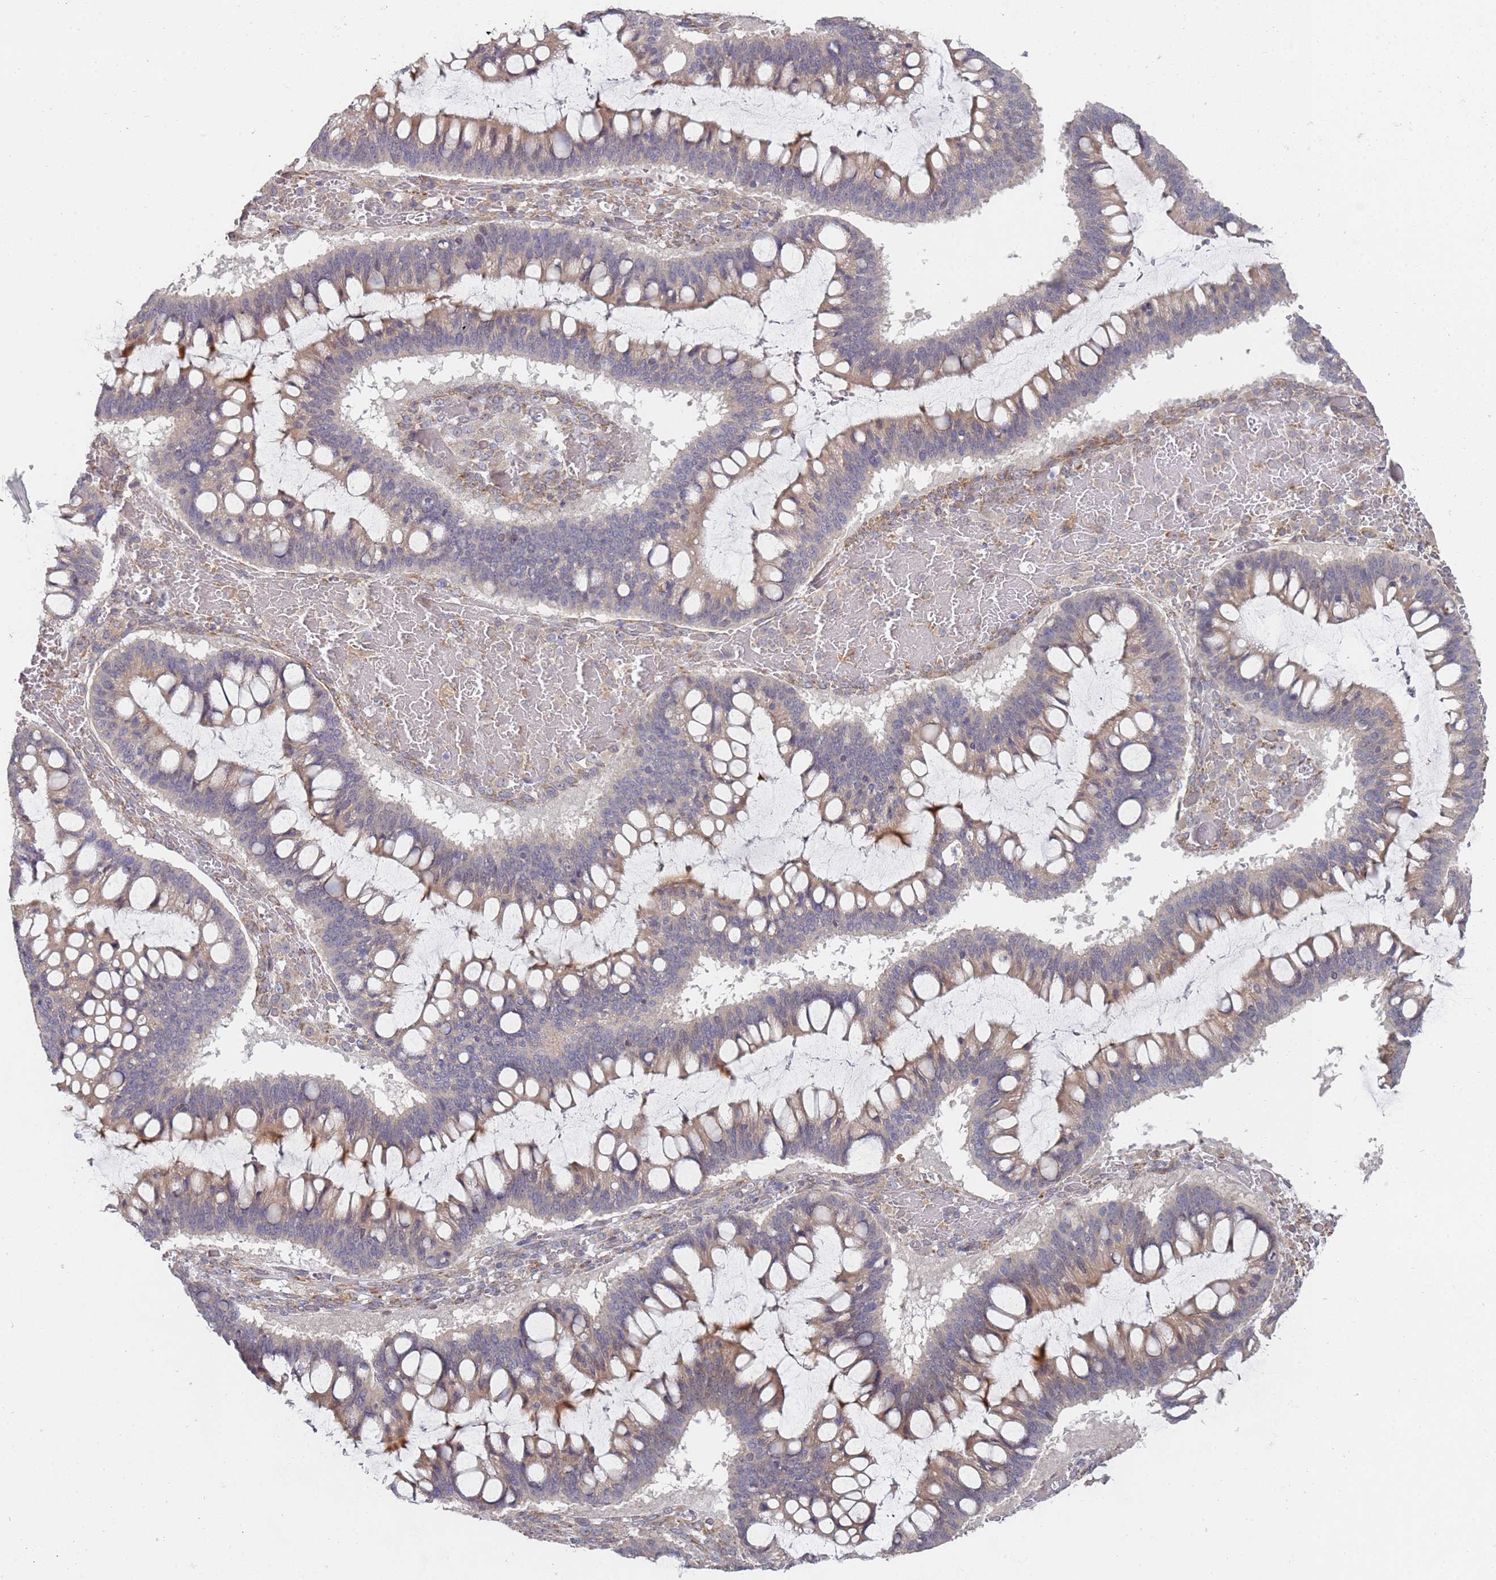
{"staining": {"intensity": "weak", "quantity": "25%-75%", "location": "cytoplasmic/membranous"}, "tissue": "ovarian cancer", "cell_type": "Tumor cells", "image_type": "cancer", "snomed": [{"axis": "morphology", "description": "Cystadenocarcinoma, mucinous, NOS"}, {"axis": "topography", "description": "Ovary"}], "caption": "A high-resolution photomicrograph shows immunohistochemistry staining of ovarian cancer (mucinous cystadenocarcinoma), which displays weak cytoplasmic/membranous staining in approximately 25%-75% of tumor cells. (IHC, brightfield microscopy, high magnification).", "gene": "VRK2", "patient": {"sex": "female", "age": 73}}